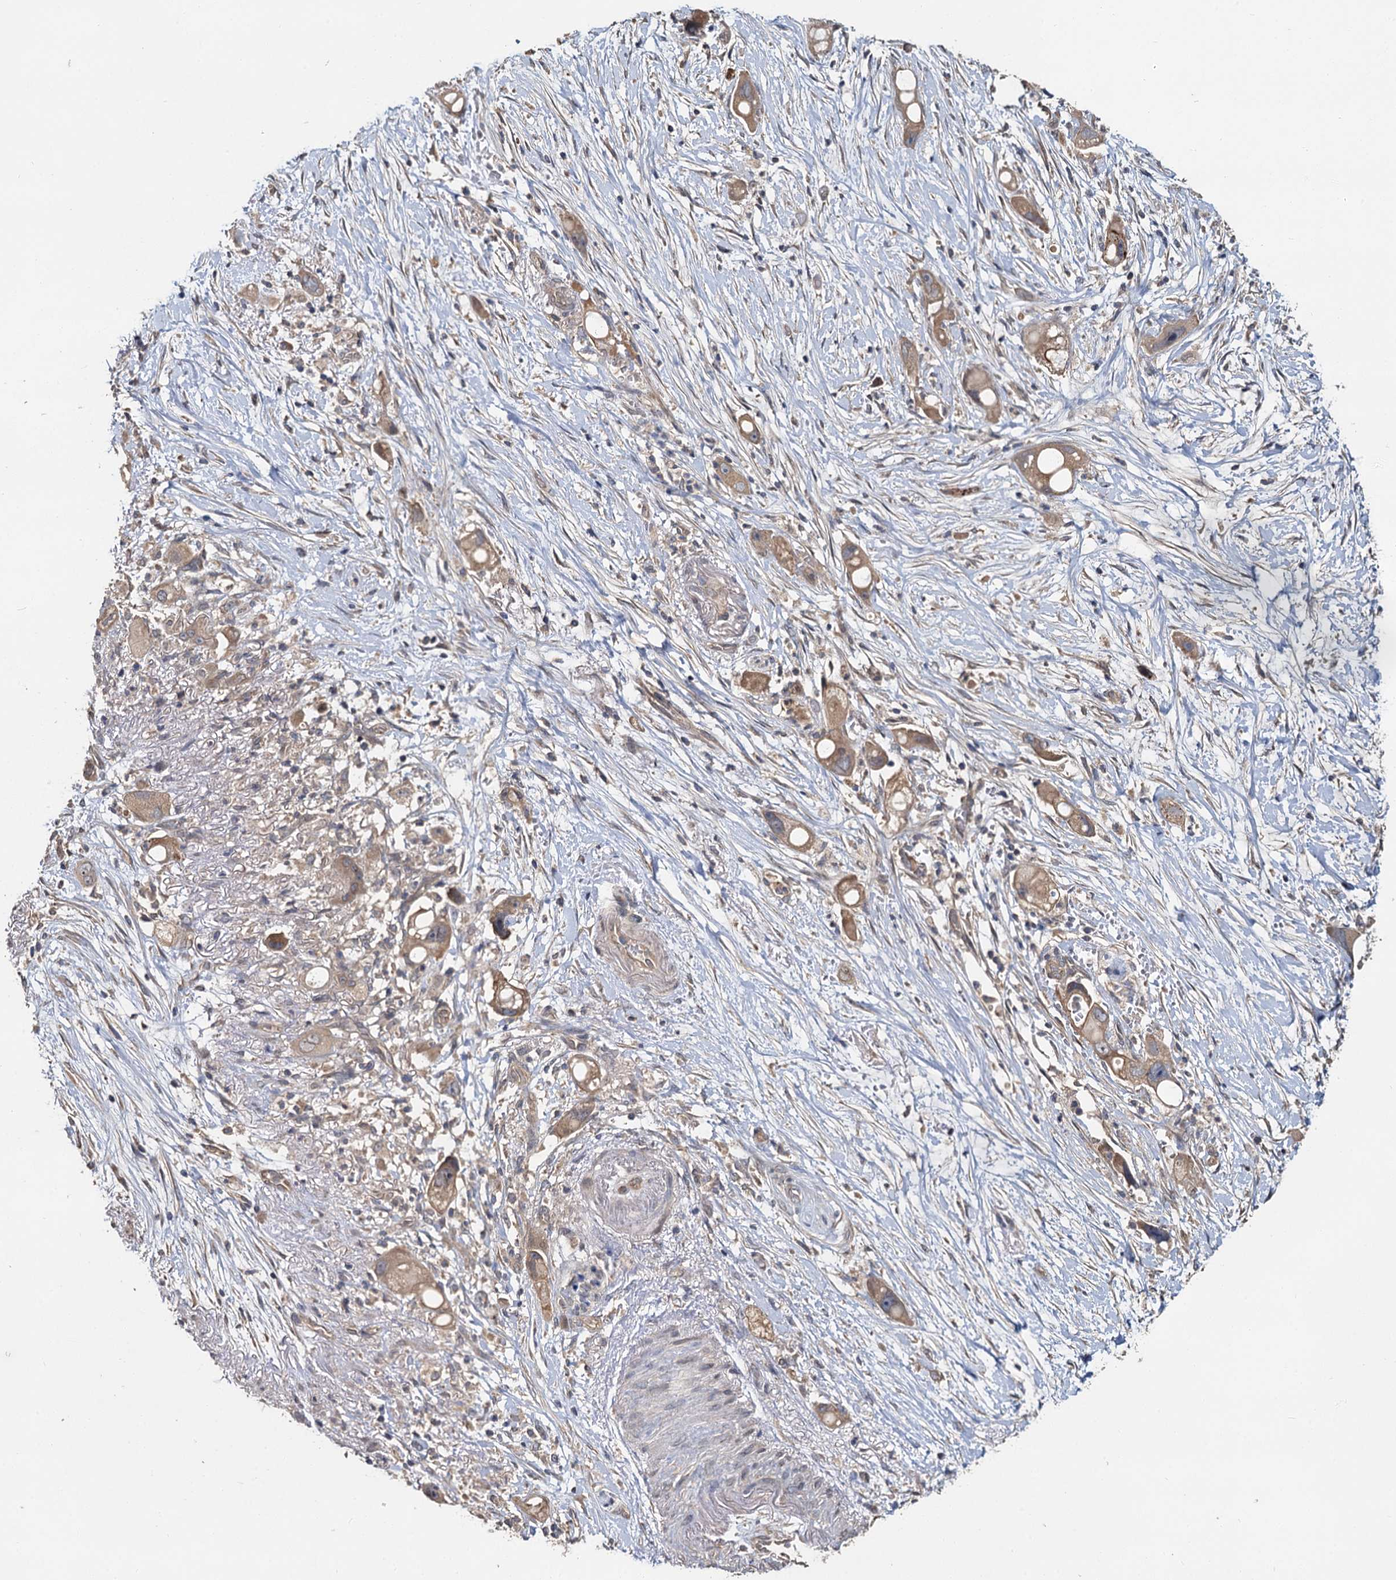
{"staining": {"intensity": "moderate", "quantity": ">75%", "location": "cytoplasmic/membranous"}, "tissue": "pancreatic cancer", "cell_type": "Tumor cells", "image_type": "cancer", "snomed": [{"axis": "morphology", "description": "Normal tissue, NOS"}, {"axis": "morphology", "description": "Adenocarcinoma, NOS"}, {"axis": "topography", "description": "Pancreas"}], "caption": "The photomicrograph displays immunohistochemical staining of pancreatic cancer. There is moderate cytoplasmic/membranous expression is identified in about >75% of tumor cells.", "gene": "ZNF324", "patient": {"sex": "female", "age": 68}}